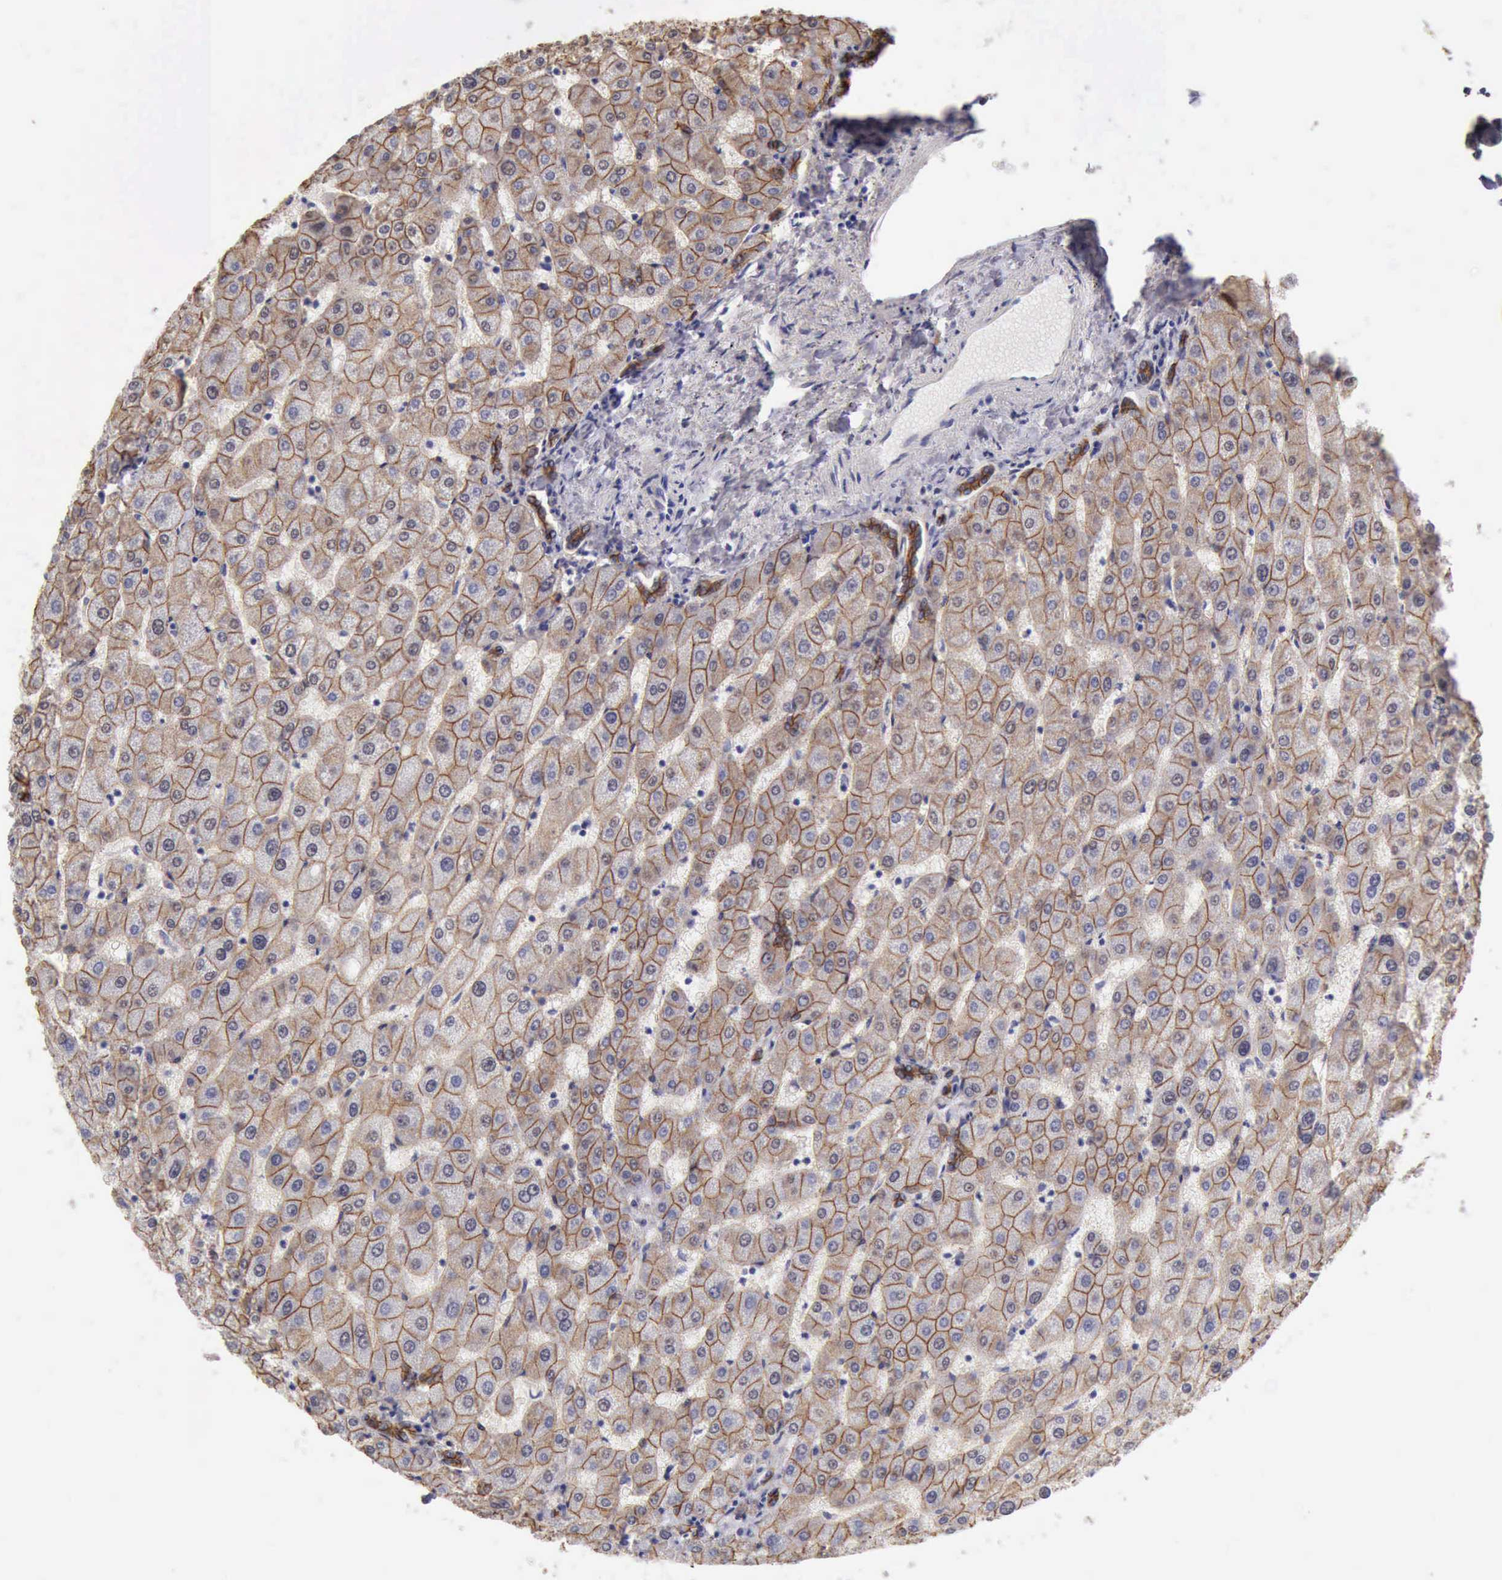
{"staining": {"intensity": "moderate", "quantity": ">75%", "location": "cytoplasmic/membranous"}, "tissue": "liver", "cell_type": "Cholangiocytes", "image_type": "normal", "snomed": [{"axis": "morphology", "description": "Normal tissue, NOS"}, {"axis": "topography", "description": "Liver"}], "caption": "Cholangiocytes demonstrate medium levels of moderate cytoplasmic/membranous positivity in about >75% of cells in normal human liver.", "gene": "KCND1", "patient": {"sex": "male", "age": 67}}